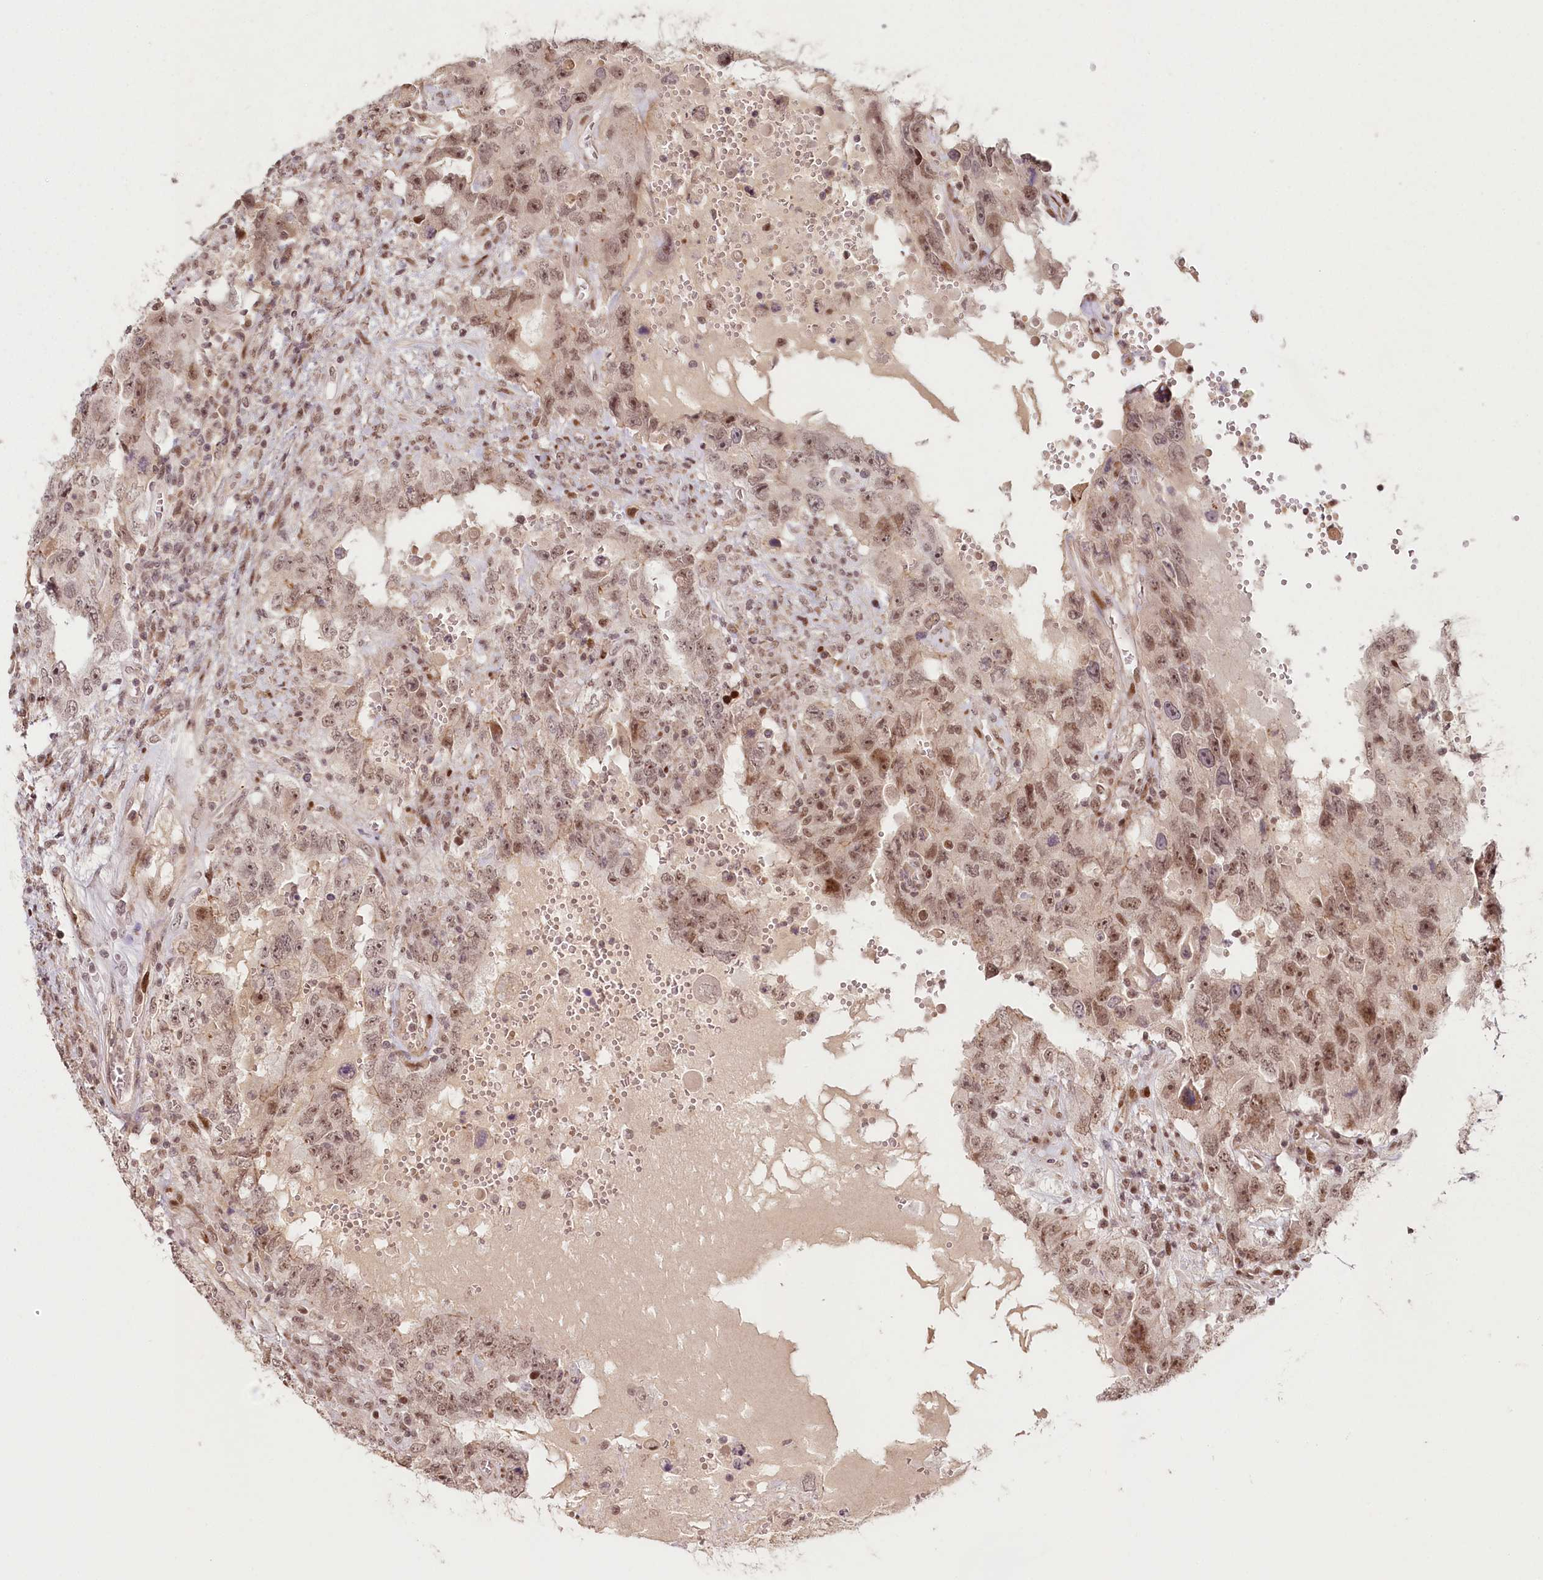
{"staining": {"intensity": "moderate", "quantity": ">75%", "location": "nuclear"}, "tissue": "testis cancer", "cell_type": "Tumor cells", "image_type": "cancer", "snomed": [{"axis": "morphology", "description": "Carcinoma, Embryonal, NOS"}, {"axis": "topography", "description": "Testis"}], "caption": "Human testis cancer (embryonal carcinoma) stained for a protein (brown) shows moderate nuclear positive expression in about >75% of tumor cells.", "gene": "FAM204A", "patient": {"sex": "male", "age": 26}}